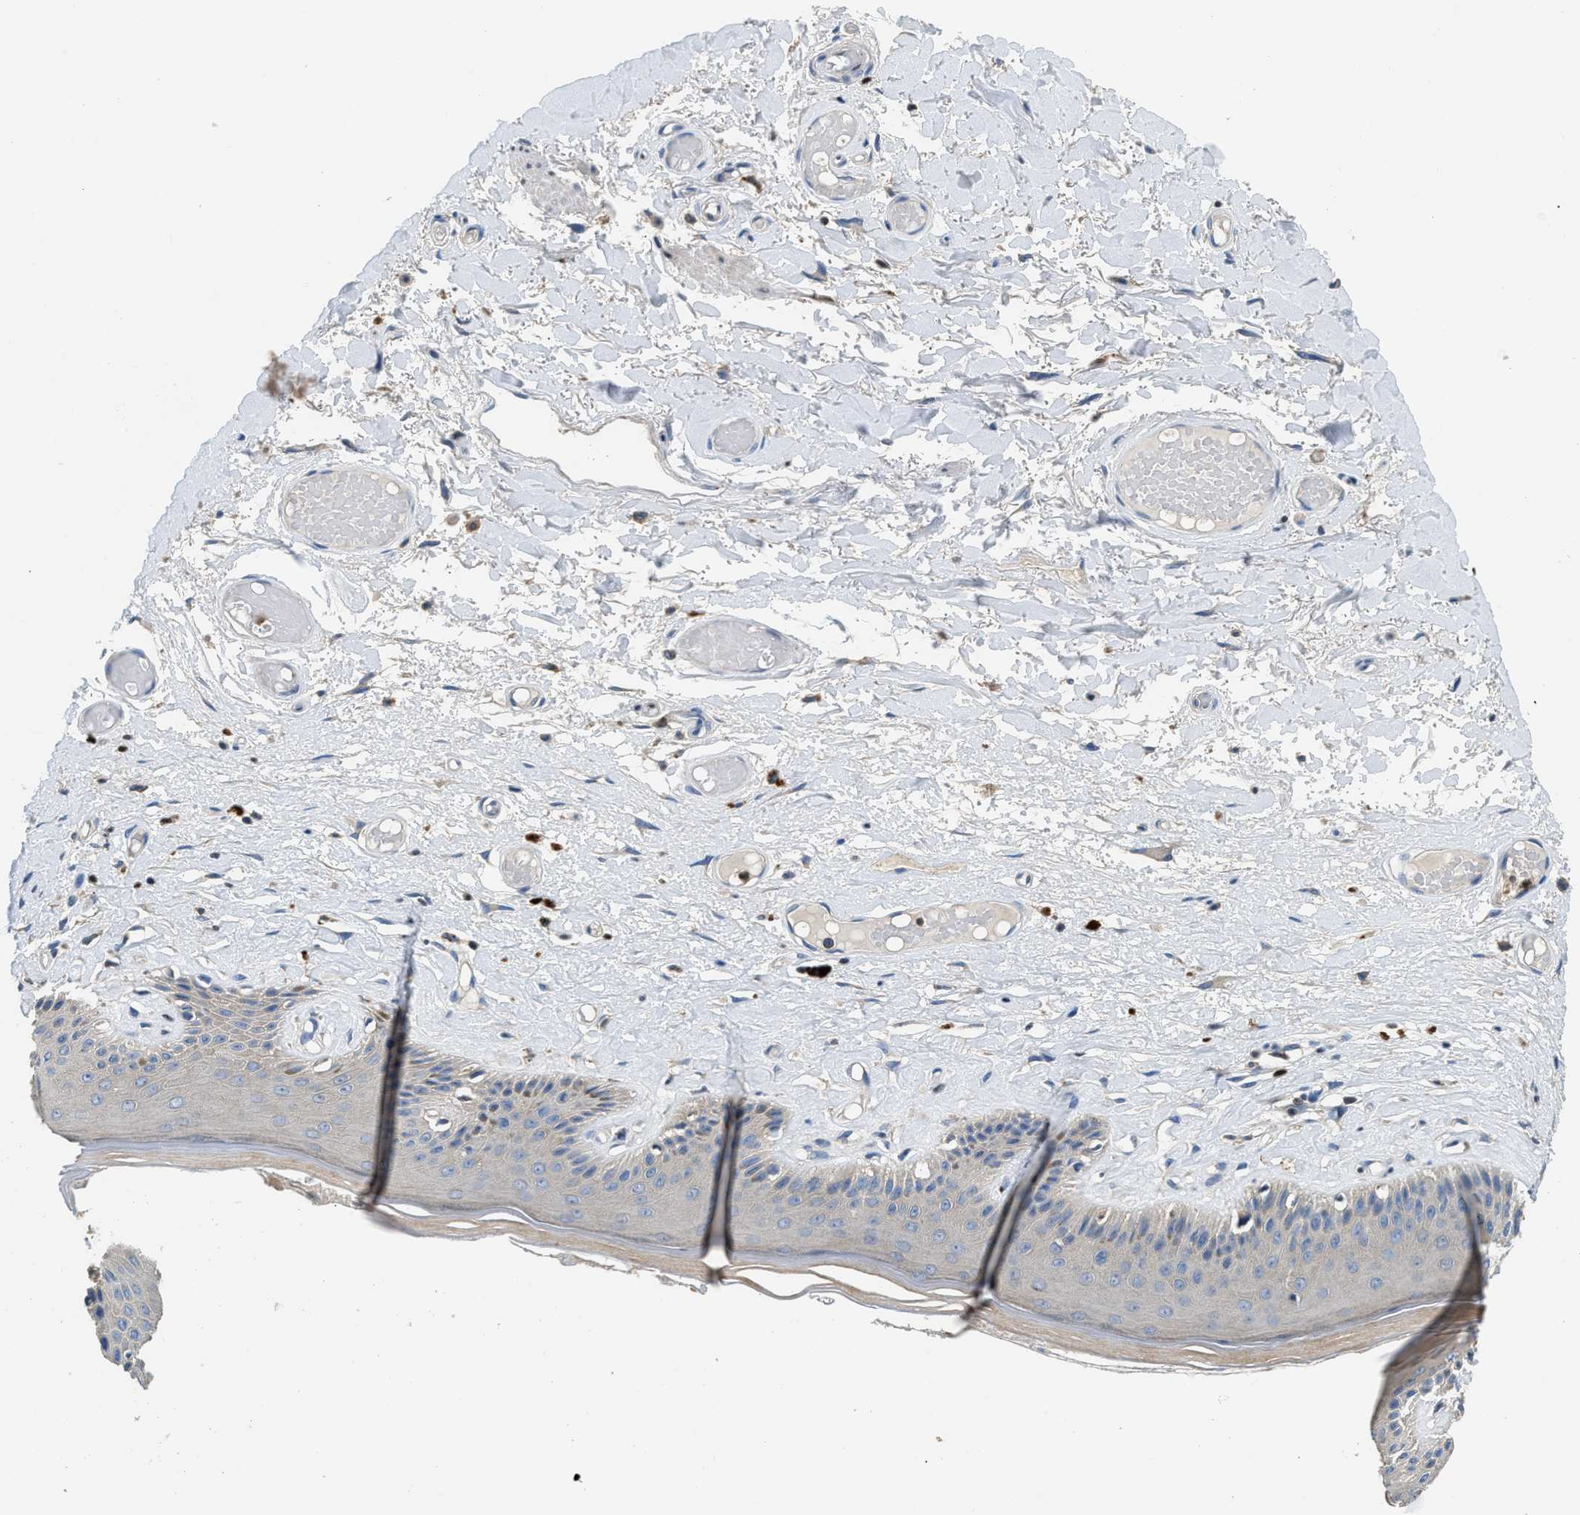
{"staining": {"intensity": "moderate", "quantity": "25%-75%", "location": "cytoplasmic/membranous"}, "tissue": "skin", "cell_type": "Epidermal cells", "image_type": "normal", "snomed": [{"axis": "morphology", "description": "Normal tissue, NOS"}, {"axis": "topography", "description": "Vulva"}], "caption": "Immunohistochemistry (IHC) histopathology image of normal skin: skin stained using immunohistochemistry reveals medium levels of moderate protein expression localized specifically in the cytoplasmic/membranous of epidermal cells, appearing as a cytoplasmic/membranous brown color.", "gene": "TOX", "patient": {"sex": "female", "age": 73}}